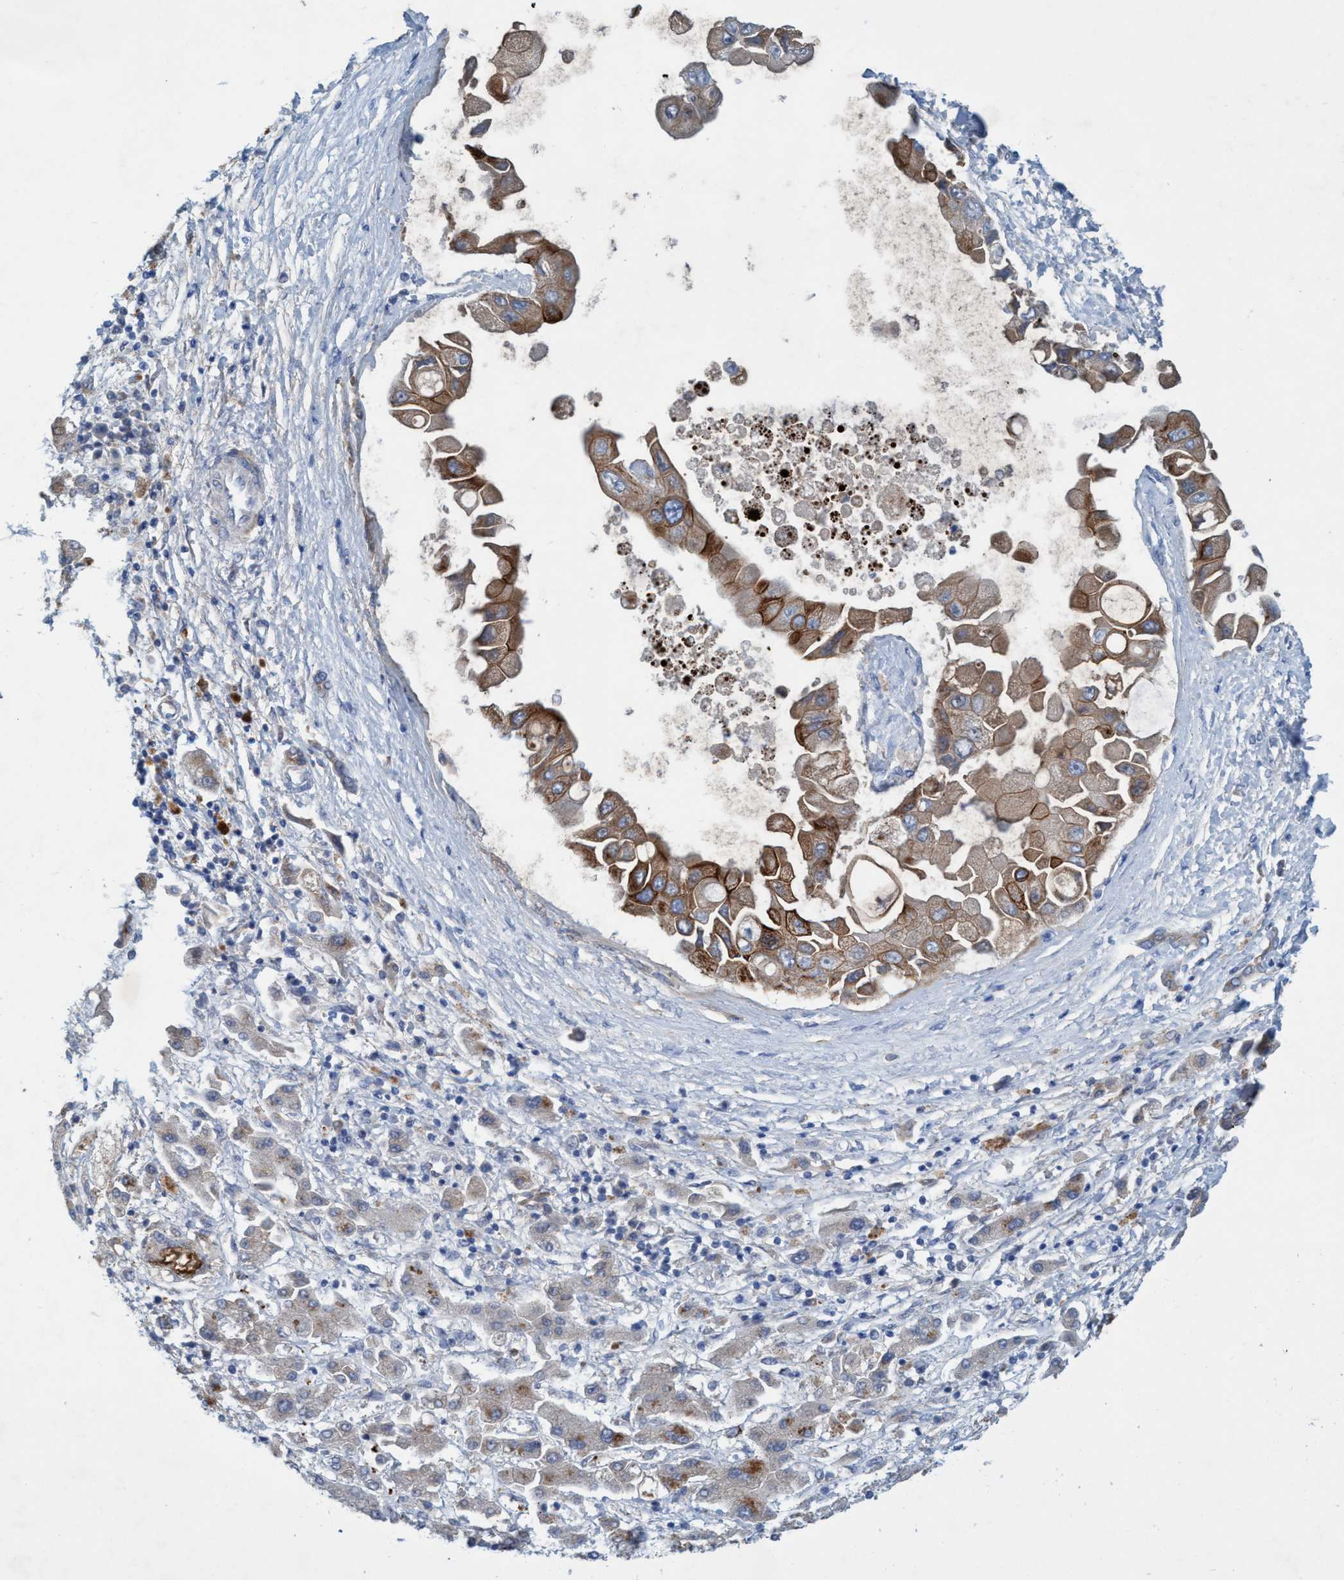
{"staining": {"intensity": "moderate", "quantity": ">75%", "location": "cytoplasmic/membranous"}, "tissue": "liver cancer", "cell_type": "Tumor cells", "image_type": "cancer", "snomed": [{"axis": "morphology", "description": "Cholangiocarcinoma"}, {"axis": "topography", "description": "Liver"}], "caption": "Immunohistochemistry (IHC) of liver cholangiocarcinoma demonstrates medium levels of moderate cytoplasmic/membranous expression in approximately >75% of tumor cells. (DAB (3,3'-diaminobenzidine) IHC with brightfield microscopy, high magnification).", "gene": "GULP1", "patient": {"sex": "male", "age": 50}}